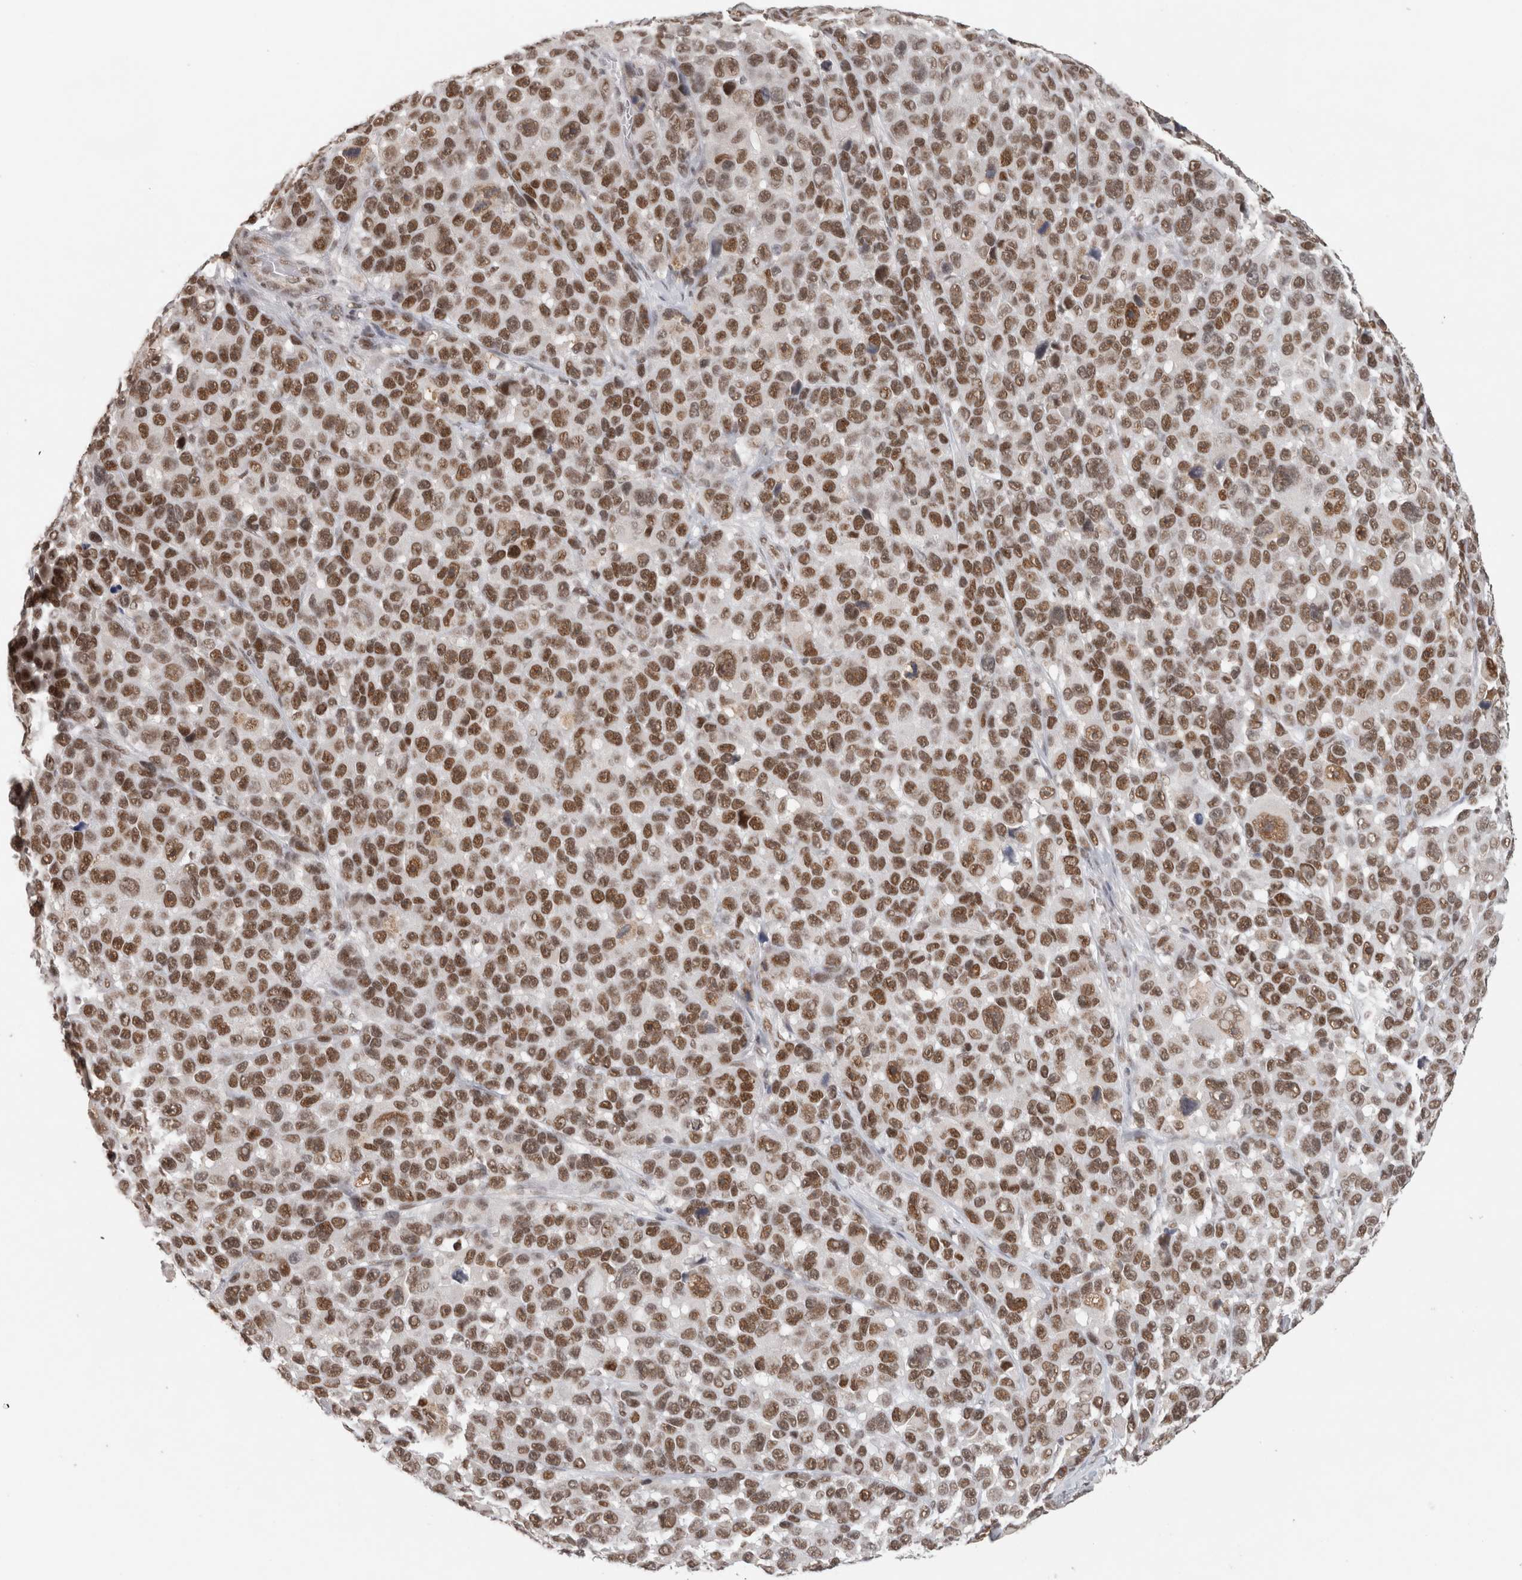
{"staining": {"intensity": "strong", "quantity": ">75%", "location": "nuclear"}, "tissue": "melanoma", "cell_type": "Tumor cells", "image_type": "cancer", "snomed": [{"axis": "morphology", "description": "Malignant melanoma, NOS"}, {"axis": "topography", "description": "Skin"}], "caption": "High-magnification brightfield microscopy of melanoma stained with DAB (3,3'-diaminobenzidine) (brown) and counterstained with hematoxylin (blue). tumor cells exhibit strong nuclear staining is present in approximately>75% of cells.", "gene": "ZNF830", "patient": {"sex": "male", "age": 53}}